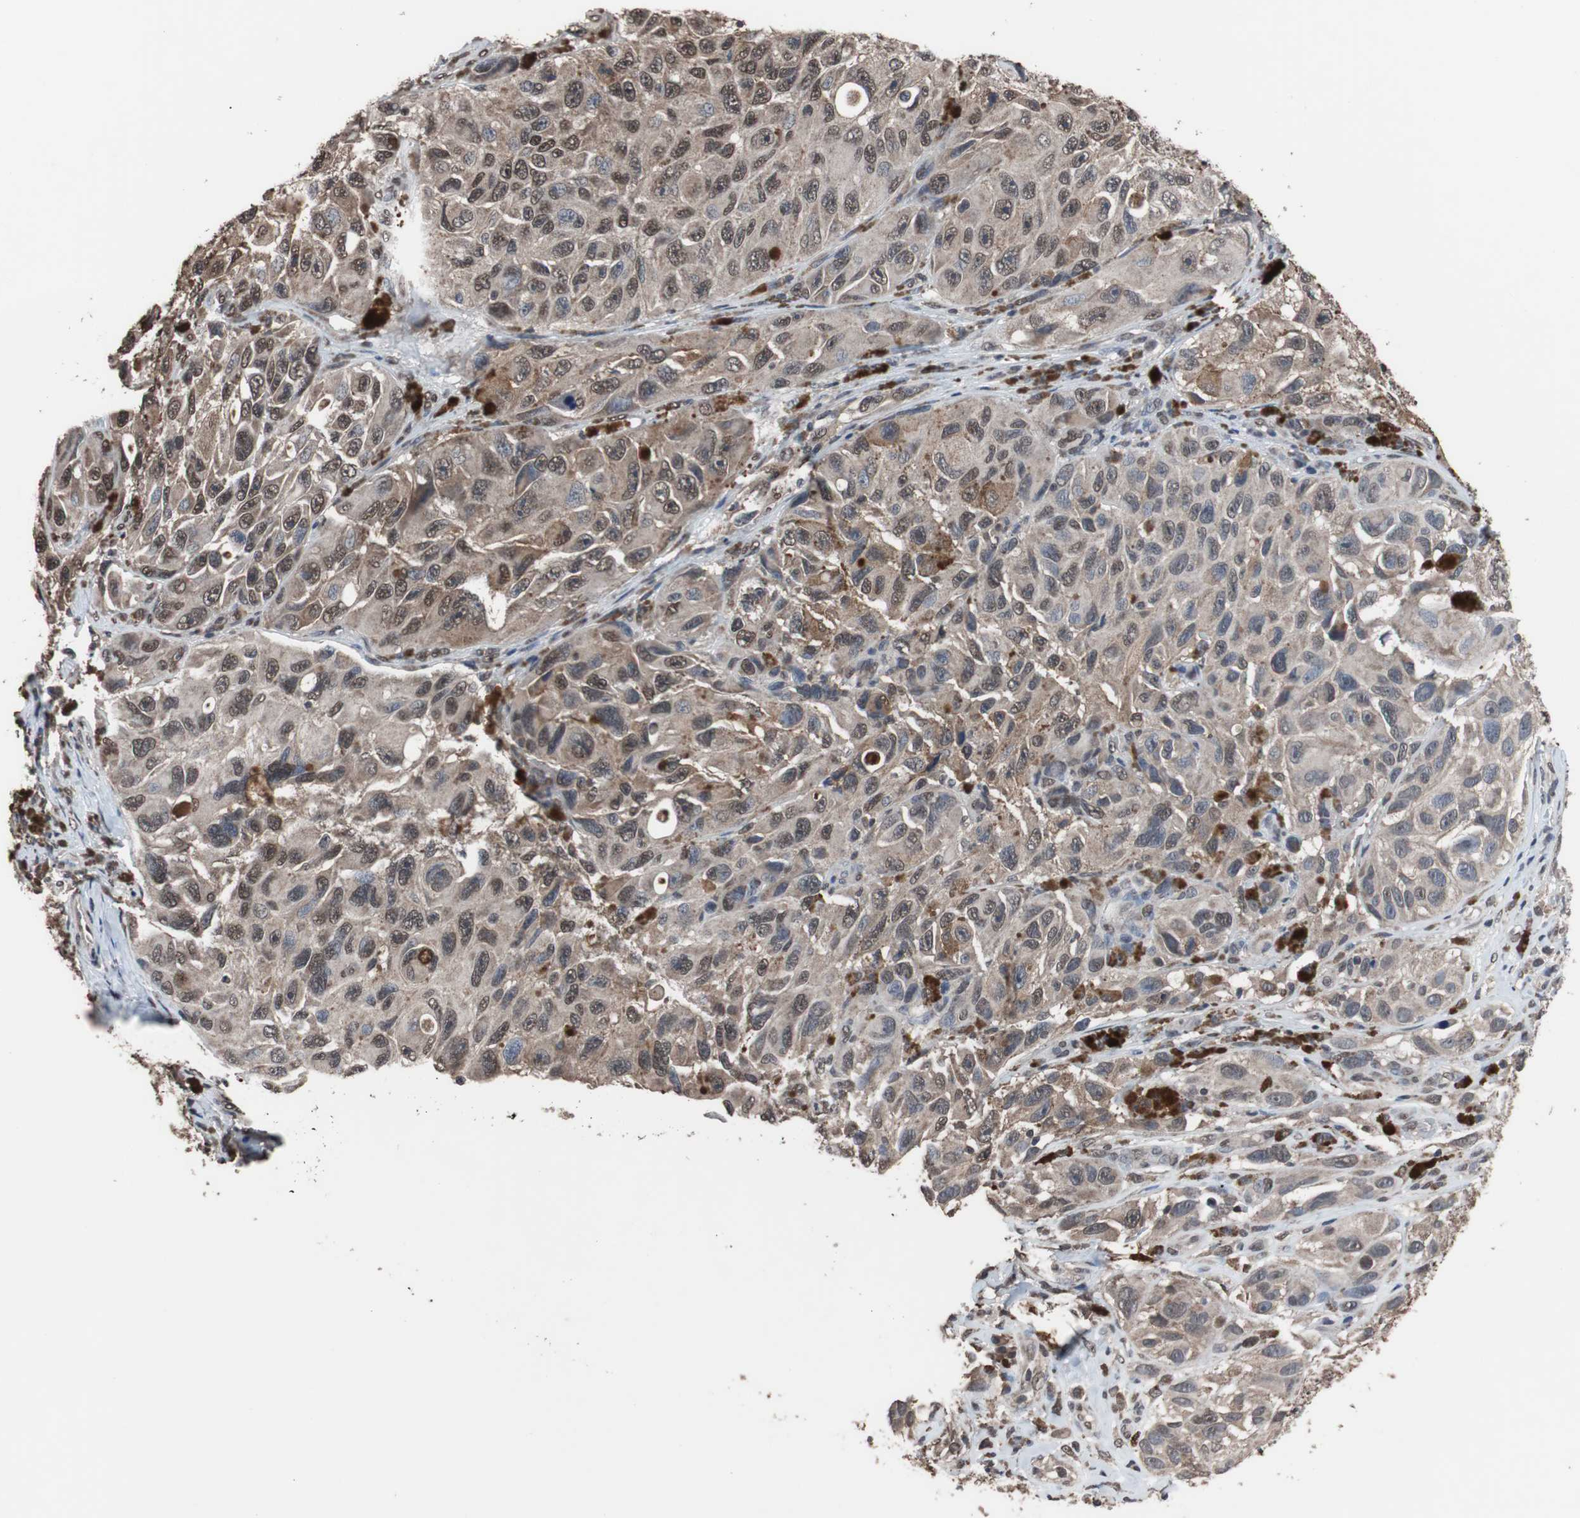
{"staining": {"intensity": "weak", "quantity": "25%-75%", "location": "cytoplasmic/membranous,nuclear"}, "tissue": "melanoma", "cell_type": "Tumor cells", "image_type": "cancer", "snomed": [{"axis": "morphology", "description": "Malignant melanoma, NOS"}, {"axis": "topography", "description": "Skin"}], "caption": "DAB immunohistochemical staining of human malignant melanoma demonstrates weak cytoplasmic/membranous and nuclear protein positivity in about 25%-75% of tumor cells. (DAB = brown stain, brightfield microscopy at high magnification).", "gene": "MED27", "patient": {"sex": "female", "age": 73}}